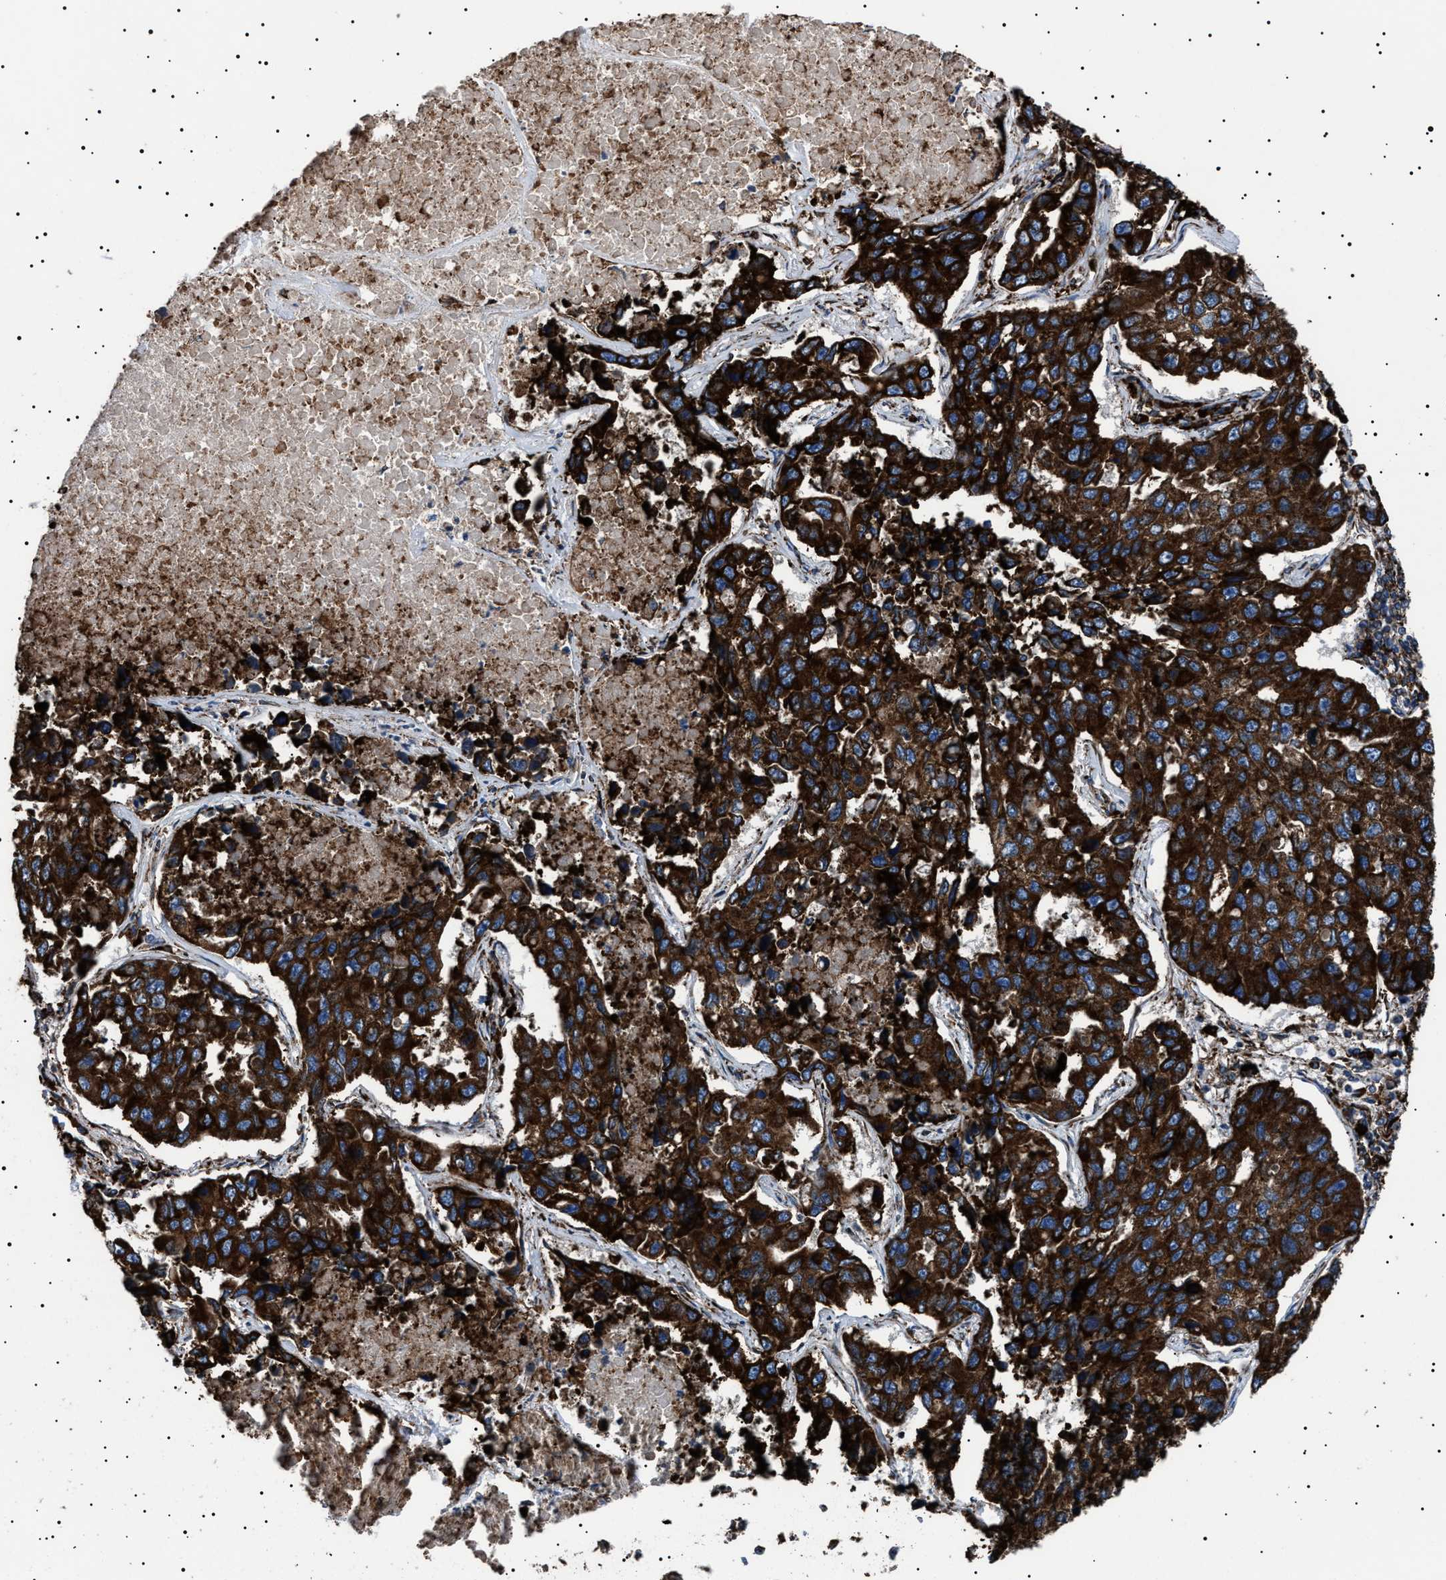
{"staining": {"intensity": "strong", "quantity": ">75%", "location": "cytoplasmic/membranous"}, "tissue": "lung cancer", "cell_type": "Tumor cells", "image_type": "cancer", "snomed": [{"axis": "morphology", "description": "Adenocarcinoma, NOS"}, {"axis": "topography", "description": "Lung"}], "caption": "Immunohistochemical staining of human lung adenocarcinoma demonstrates high levels of strong cytoplasmic/membranous staining in approximately >75% of tumor cells.", "gene": "TOP1MT", "patient": {"sex": "male", "age": 64}}